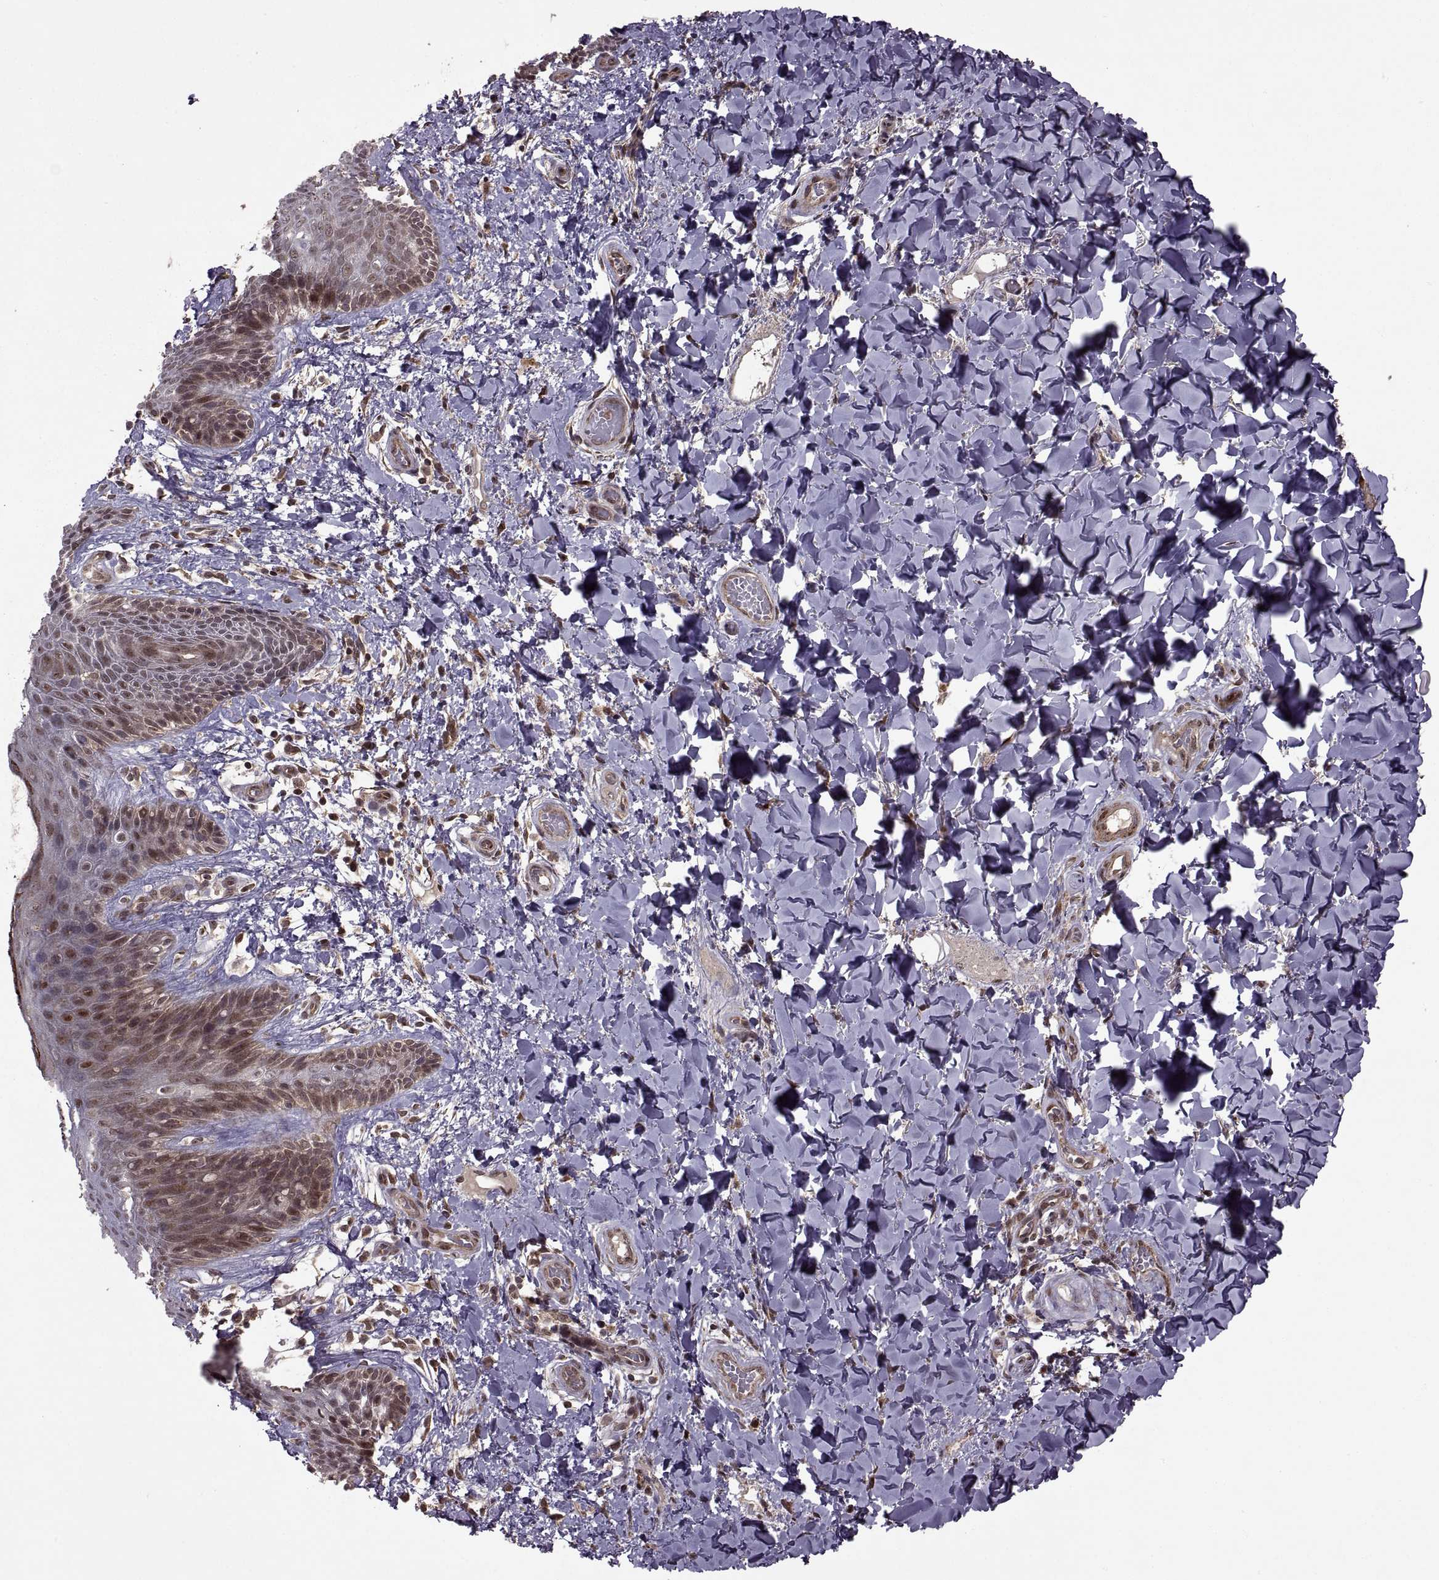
{"staining": {"intensity": "moderate", "quantity": ">75%", "location": "cytoplasmic/membranous,nuclear"}, "tissue": "skin", "cell_type": "Epidermal cells", "image_type": "normal", "snomed": [{"axis": "morphology", "description": "Normal tissue, NOS"}, {"axis": "topography", "description": "Anal"}], "caption": "Immunohistochemical staining of normal skin shows medium levels of moderate cytoplasmic/membranous,nuclear staining in about >75% of epidermal cells.", "gene": "PTOV1", "patient": {"sex": "male", "age": 36}}